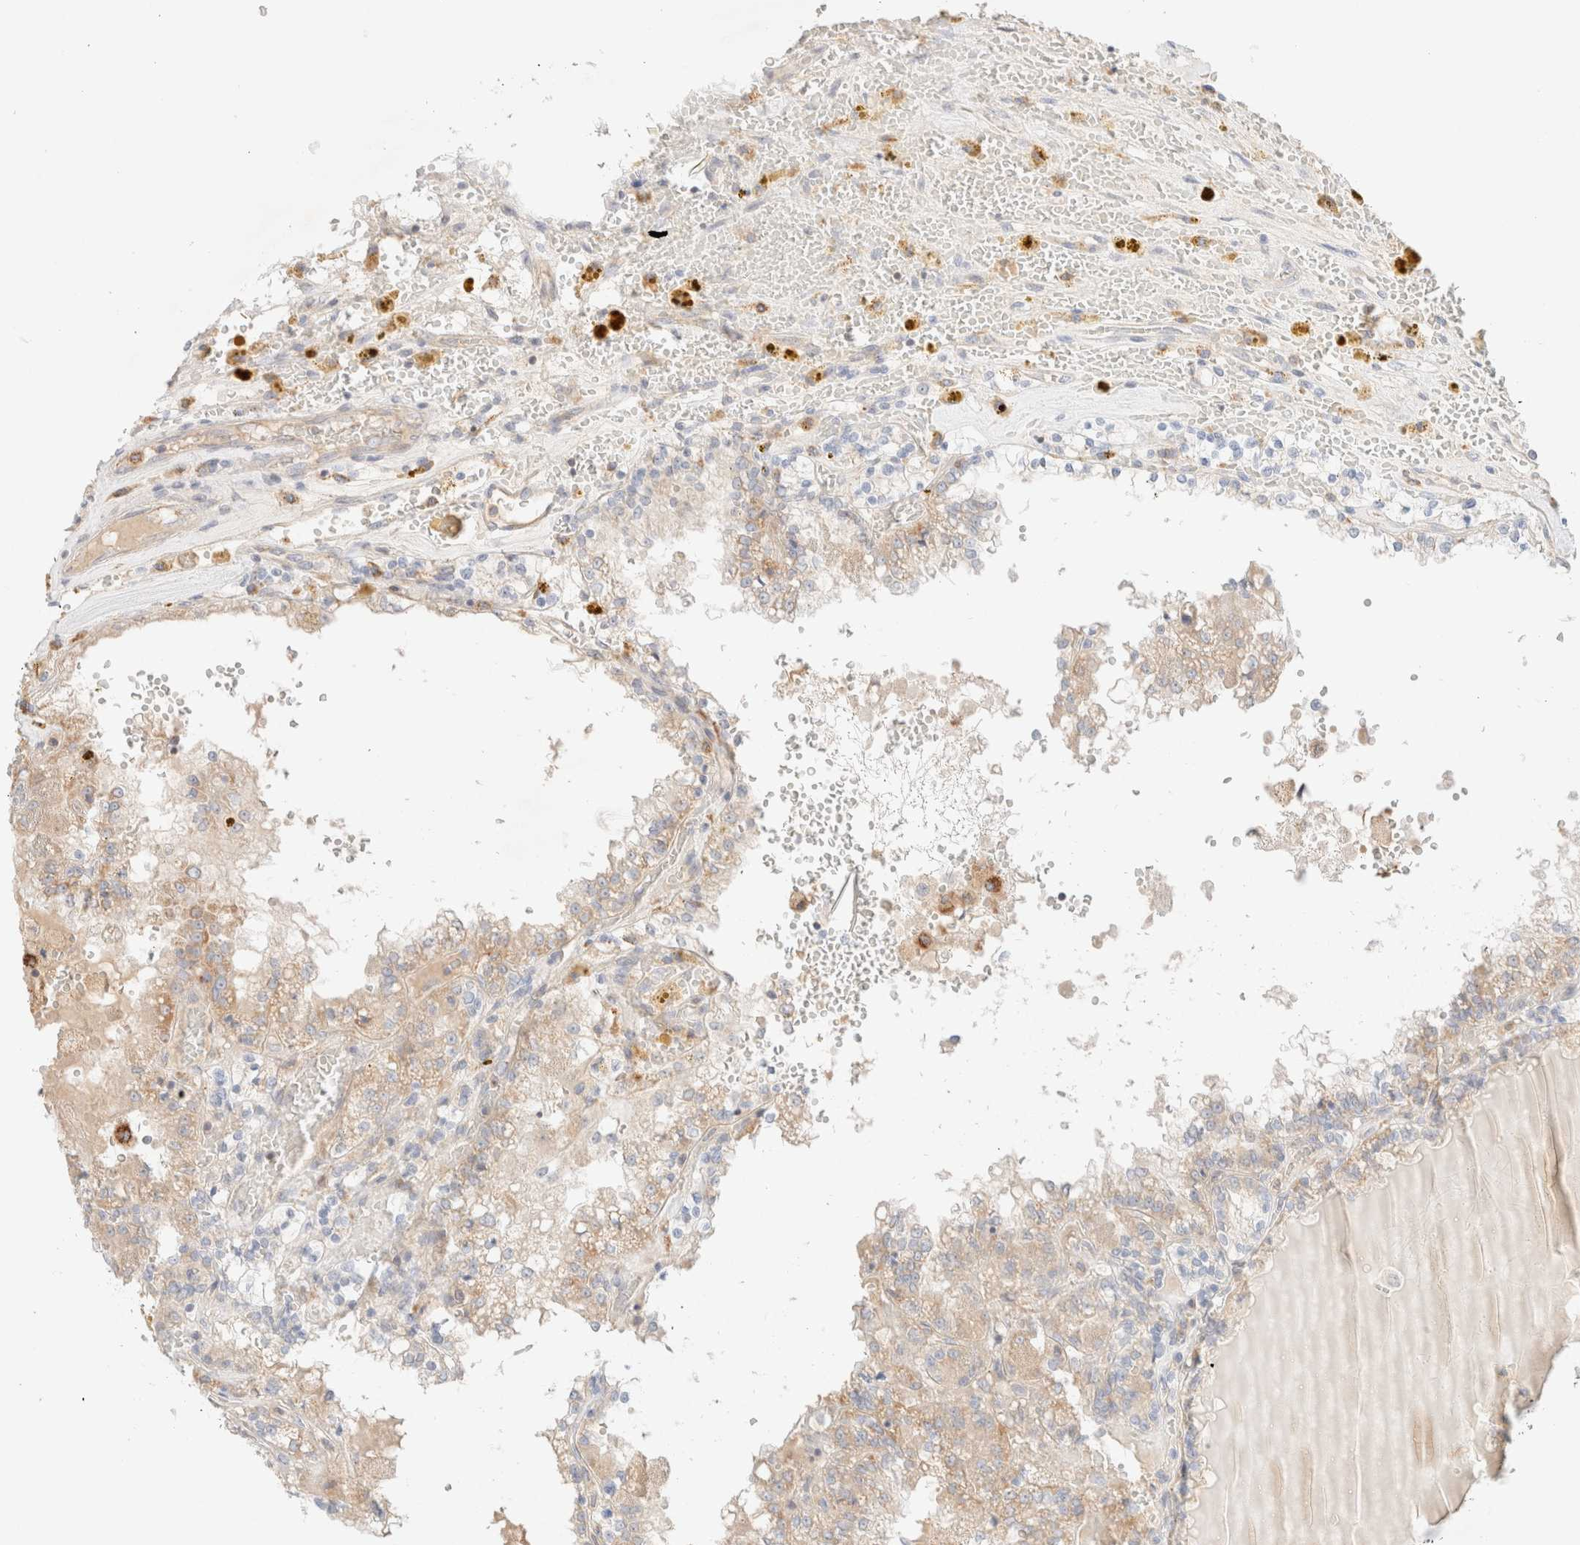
{"staining": {"intensity": "weak", "quantity": ">75%", "location": "cytoplasmic/membranous"}, "tissue": "renal cancer", "cell_type": "Tumor cells", "image_type": "cancer", "snomed": [{"axis": "morphology", "description": "Adenocarcinoma, NOS"}, {"axis": "topography", "description": "Kidney"}], "caption": "An immunohistochemistry (IHC) micrograph of neoplastic tissue is shown. Protein staining in brown highlights weak cytoplasmic/membranous positivity in renal cancer (adenocarcinoma) within tumor cells.", "gene": "SARM1", "patient": {"sex": "female", "age": 56}}